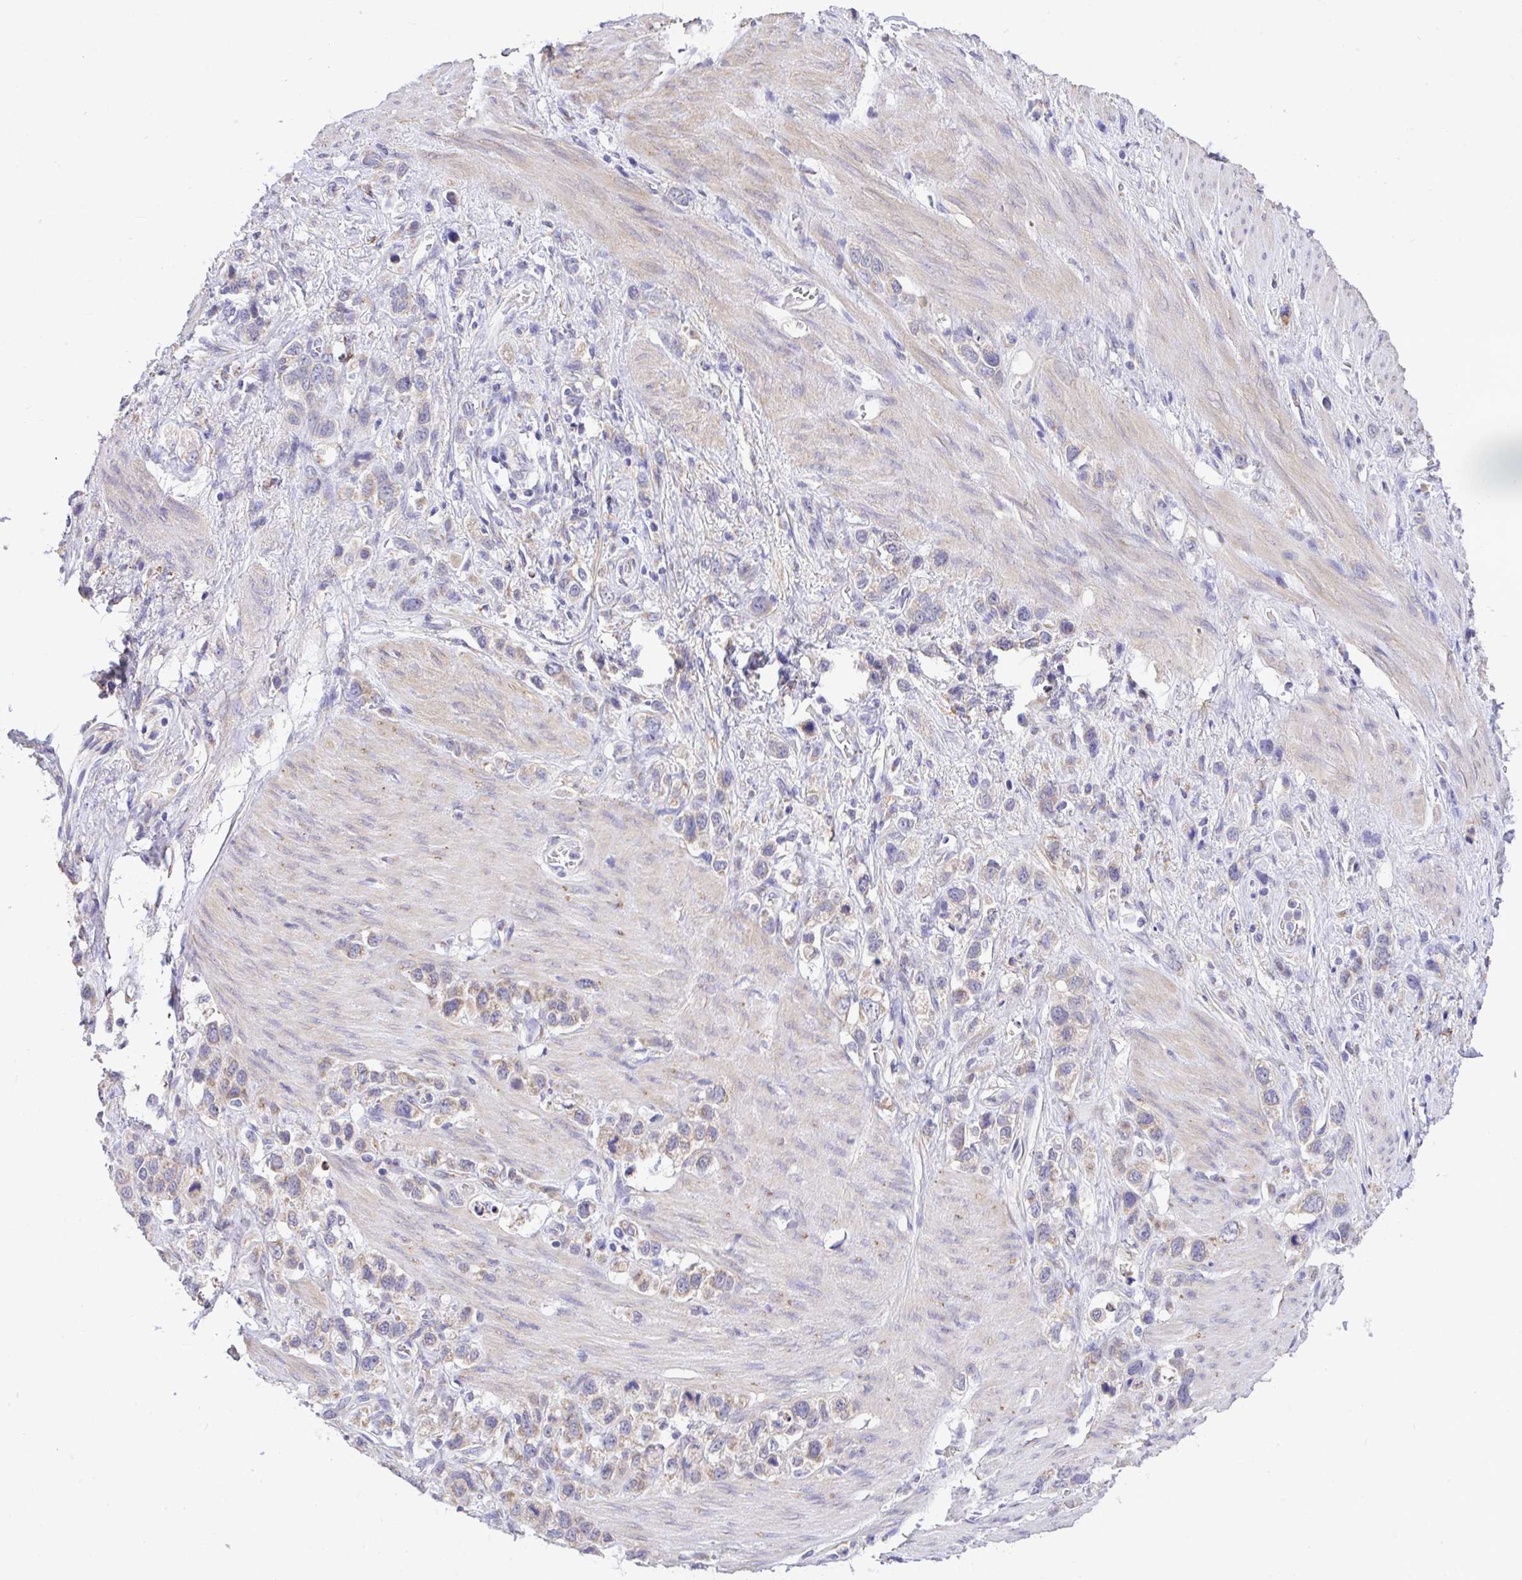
{"staining": {"intensity": "weak", "quantity": ">75%", "location": "cytoplasmic/membranous"}, "tissue": "stomach cancer", "cell_type": "Tumor cells", "image_type": "cancer", "snomed": [{"axis": "morphology", "description": "Adenocarcinoma, NOS"}, {"axis": "topography", "description": "Stomach"}], "caption": "High-magnification brightfield microscopy of stomach adenocarcinoma stained with DAB (3,3'-diaminobenzidine) (brown) and counterstained with hematoxylin (blue). tumor cells exhibit weak cytoplasmic/membranous staining is appreciated in approximately>75% of cells. Using DAB (3,3'-diaminobenzidine) (brown) and hematoxylin (blue) stains, captured at high magnification using brightfield microscopy.", "gene": "MPC2", "patient": {"sex": "female", "age": 65}}